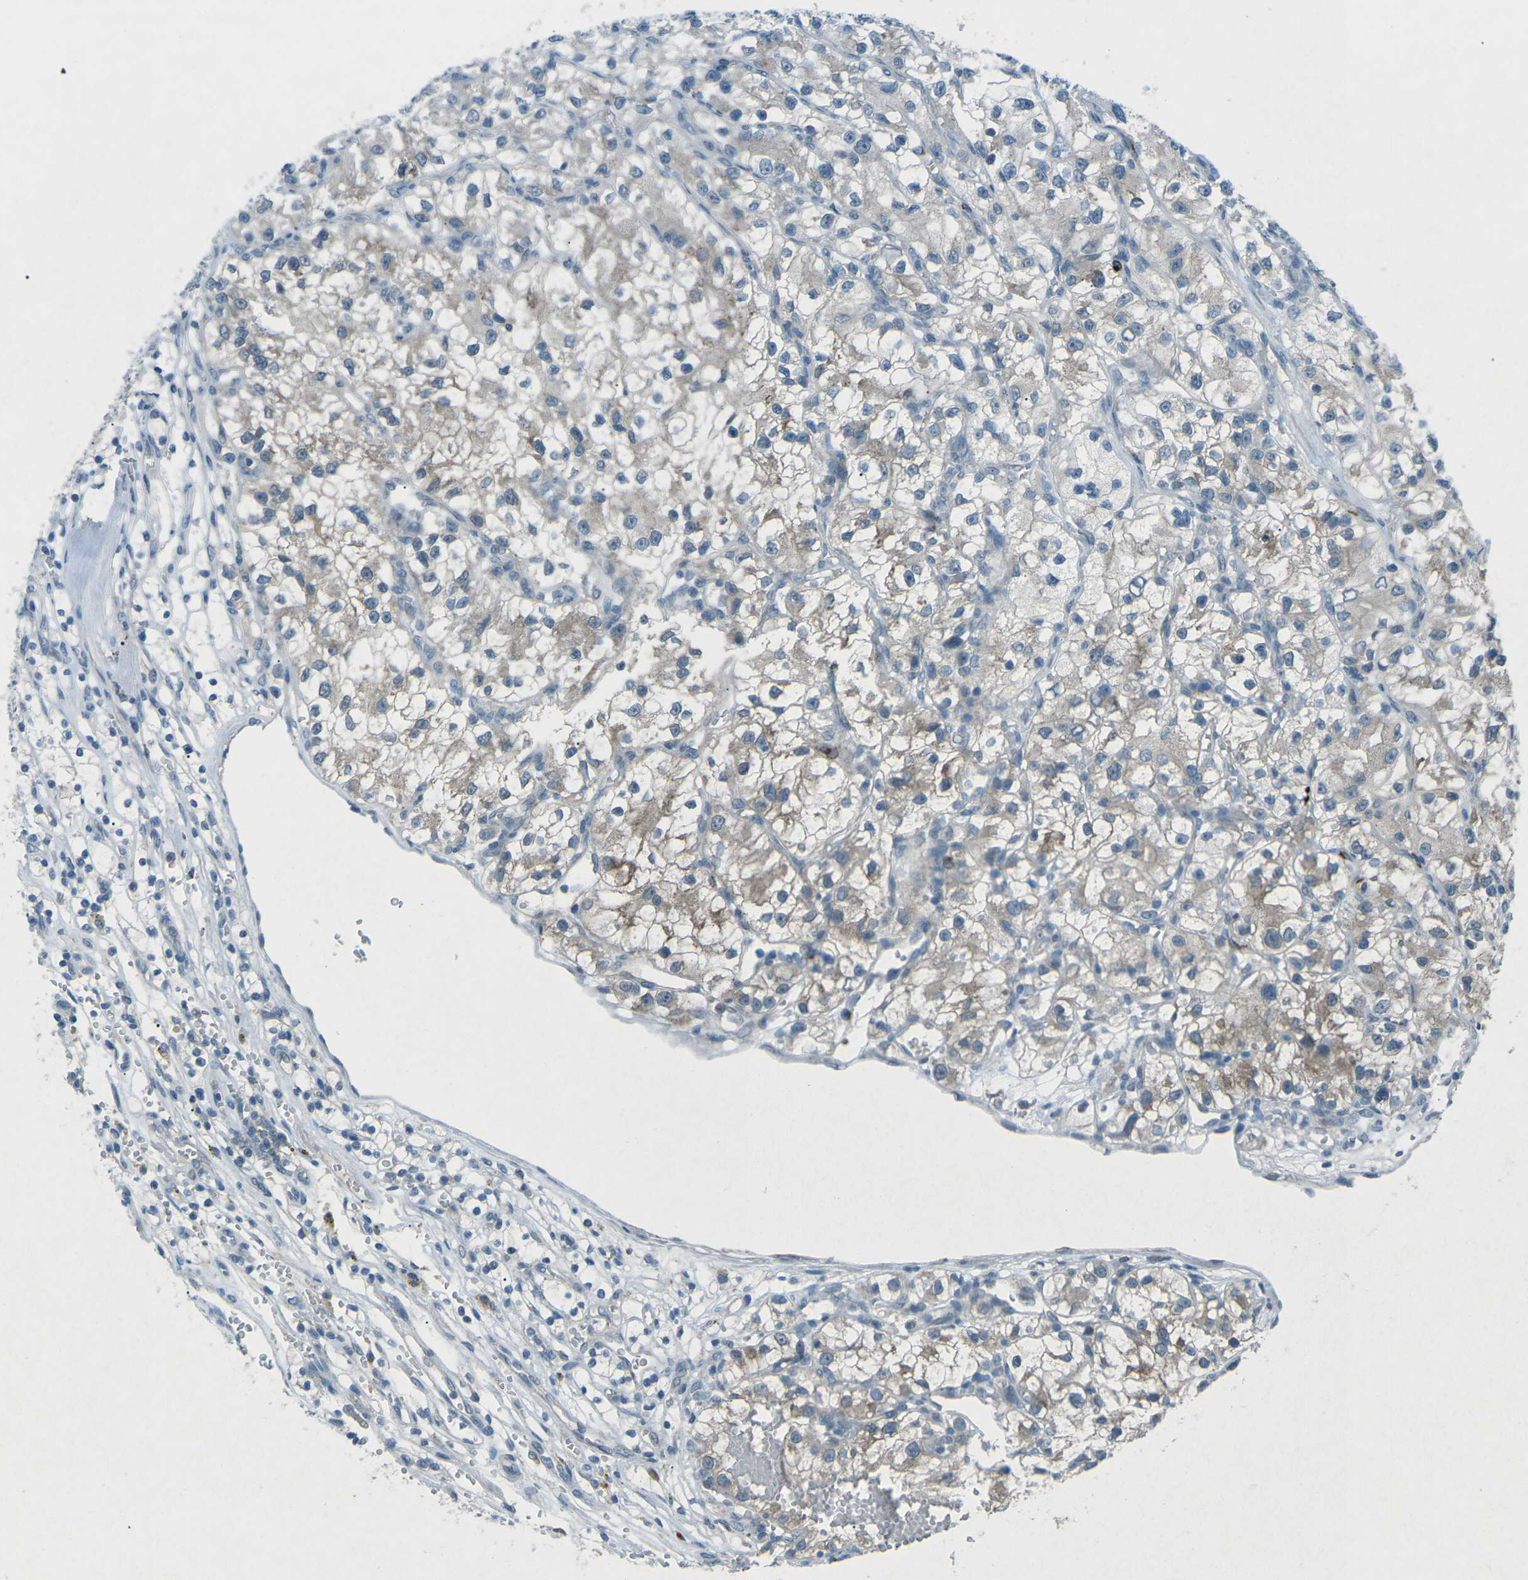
{"staining": {"intensity": "weak", "quantity": "25%-75%", "location": "cytoplasmic/membranous"}, "tissue": "renal cancer", "cell_type": "Tumor cells", "image_type": "cancer", "snomed": [{"axis": "morphology", "description": "Adenocarcinoma, NOS"}, {"axis": "topography", "description": "Kidney"}], "caption": "Immunohistochemistry of human renal adenocarcinoma shows low levels of weak cytoplasmic/membranous expression in approximately 25%-75% of tumor cells.", "gene": "PRKCA", "patient": {"sex": "female", "age": 57}}